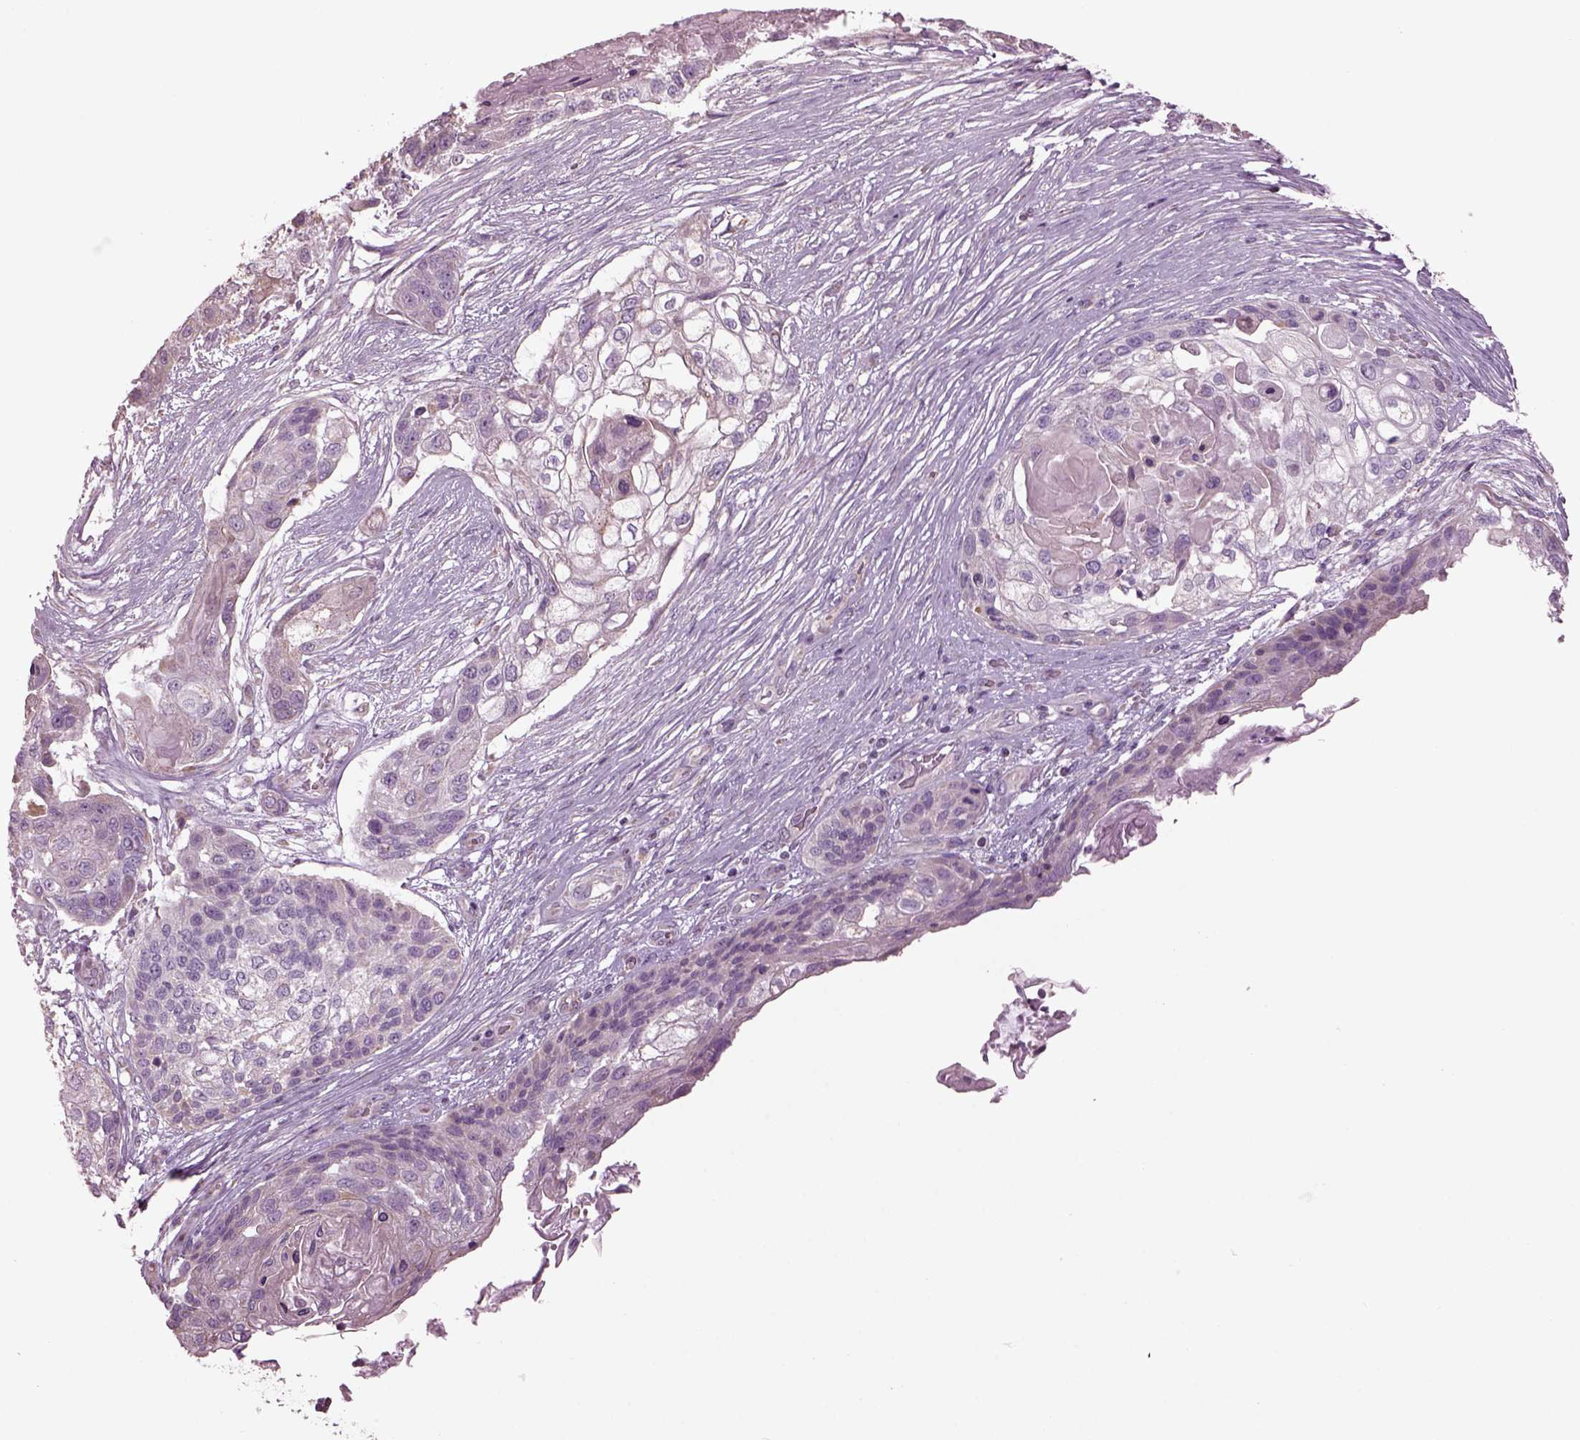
{"staining": {"intensity": "negative", "quantity": "none", "location": "none"}, "tissue": "lung cancer", "cell_type": "Tumor cells", "image_type": "cancer", "snomed": [{"axis": "morphology", "description": "Squamous cell carcinoma, NOS"}, {"axis": "topography", "description": "Lung"}], "caption": "Immunohistochemical staining of squamous cell carcinoma (lung) exhibits no significant positivity in tumor cells.", "gene": "SPATA7", "patient": {"sex": "male", "age": 69}}